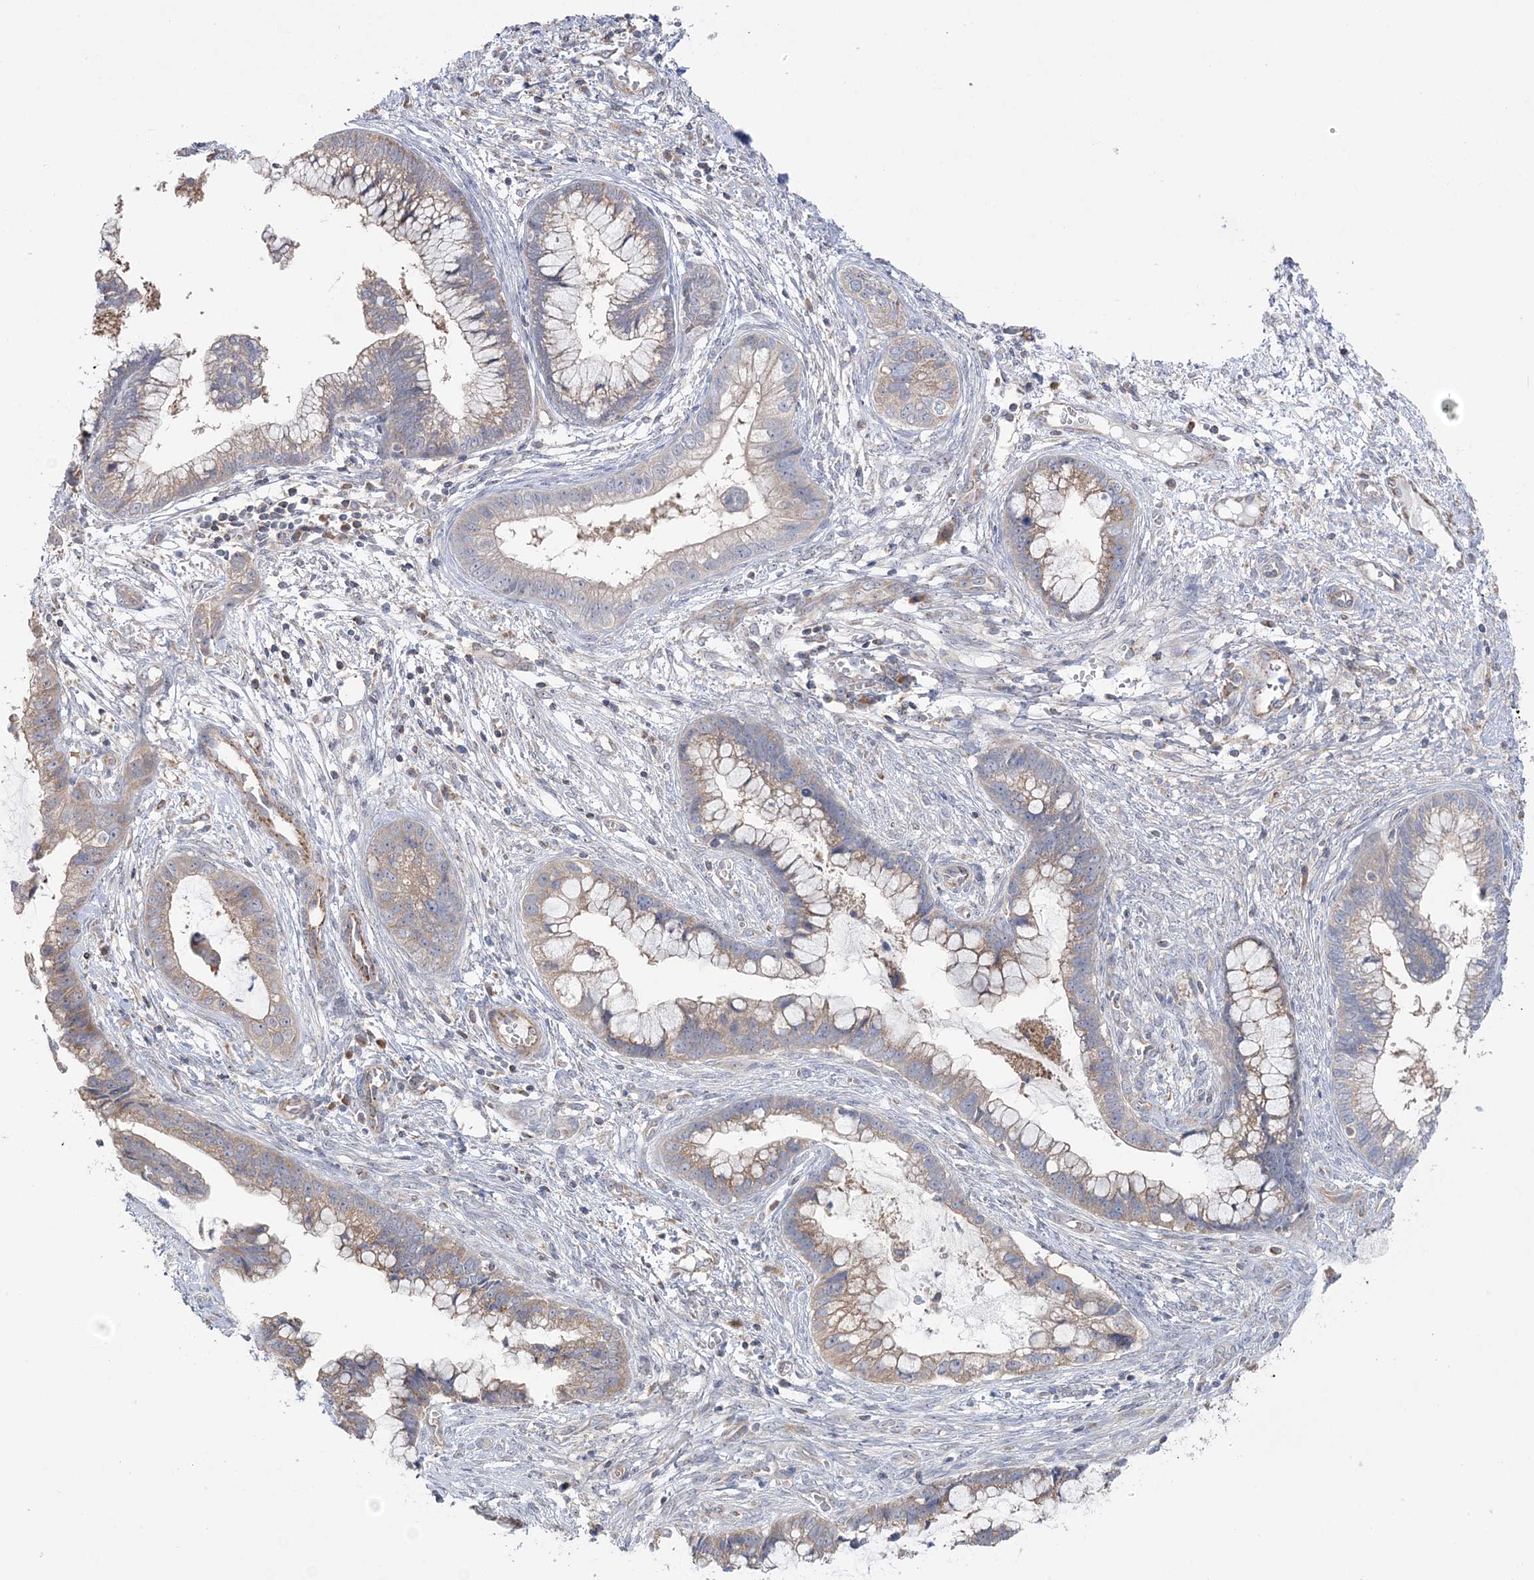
{"staining": {"intensity": "weak", "quantity": ">75%", "location": "cytoplasmic/membranous"}, "tissue": "cervical cancer", "cell_type": "Tumor cells", "image_type": "cancer", "snomed": [{"axis": "morphology", "description": "Adenocarcinoma, NOS"}, {"axis": "topography", "description": "Cervix"}], "caption": "Immunohistochemical staining of human adenocarcinoma (cervical) shows weak cytoplasmic/membranous protein staining in about >75% of tumor cells. The staining was performed using DAB, with brown indicating positive protein expression. Nuclei are stained blue with hematoxylin.", "gene": "MMADHC", "patient": {"sex": "female", "age": 44}}